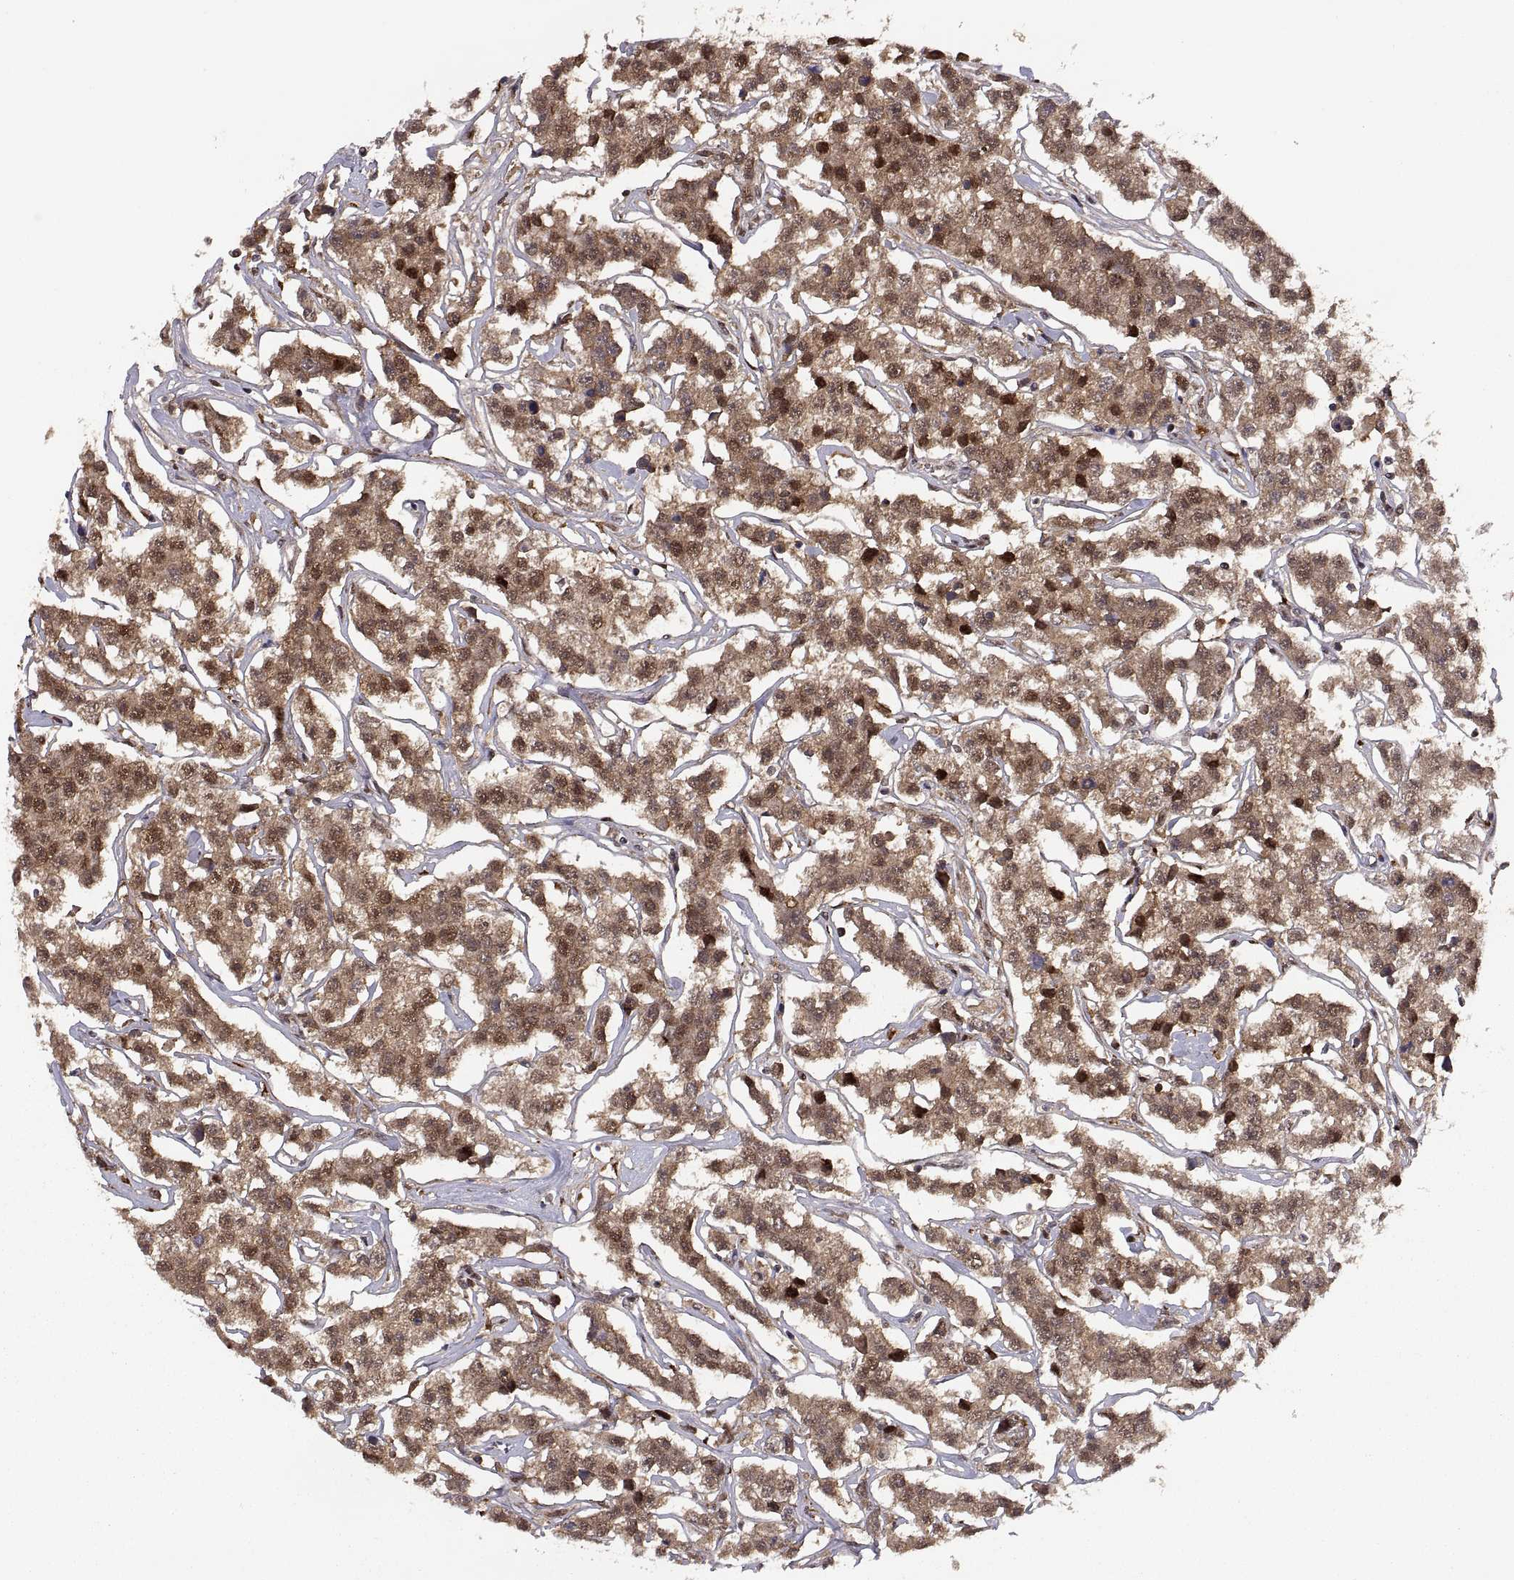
{"staining": {"intensity": "moderate", "quantity": ">75%", "location": "cytoplasmic/membranous,nuclear"}, "tissue": "testis cancer", "cell_type": "Tumor cells", "image_type": "cancer", "snomed": [{"axis": "morphology", "description": "Seminoma, NOS"}, {"axis": "topography", "description": "Testis"}], "caption": "This image demonstrates testis seminoma stained with immunohistochemistry to label a protein in brown. The cytoplasmic/membranous and nuclear of tumor cells show moderate positivity for the protein. Nuclei are counter-stained blue.", "gene": "PSMC2", "patient": {"sex": "male", "age": 59}}